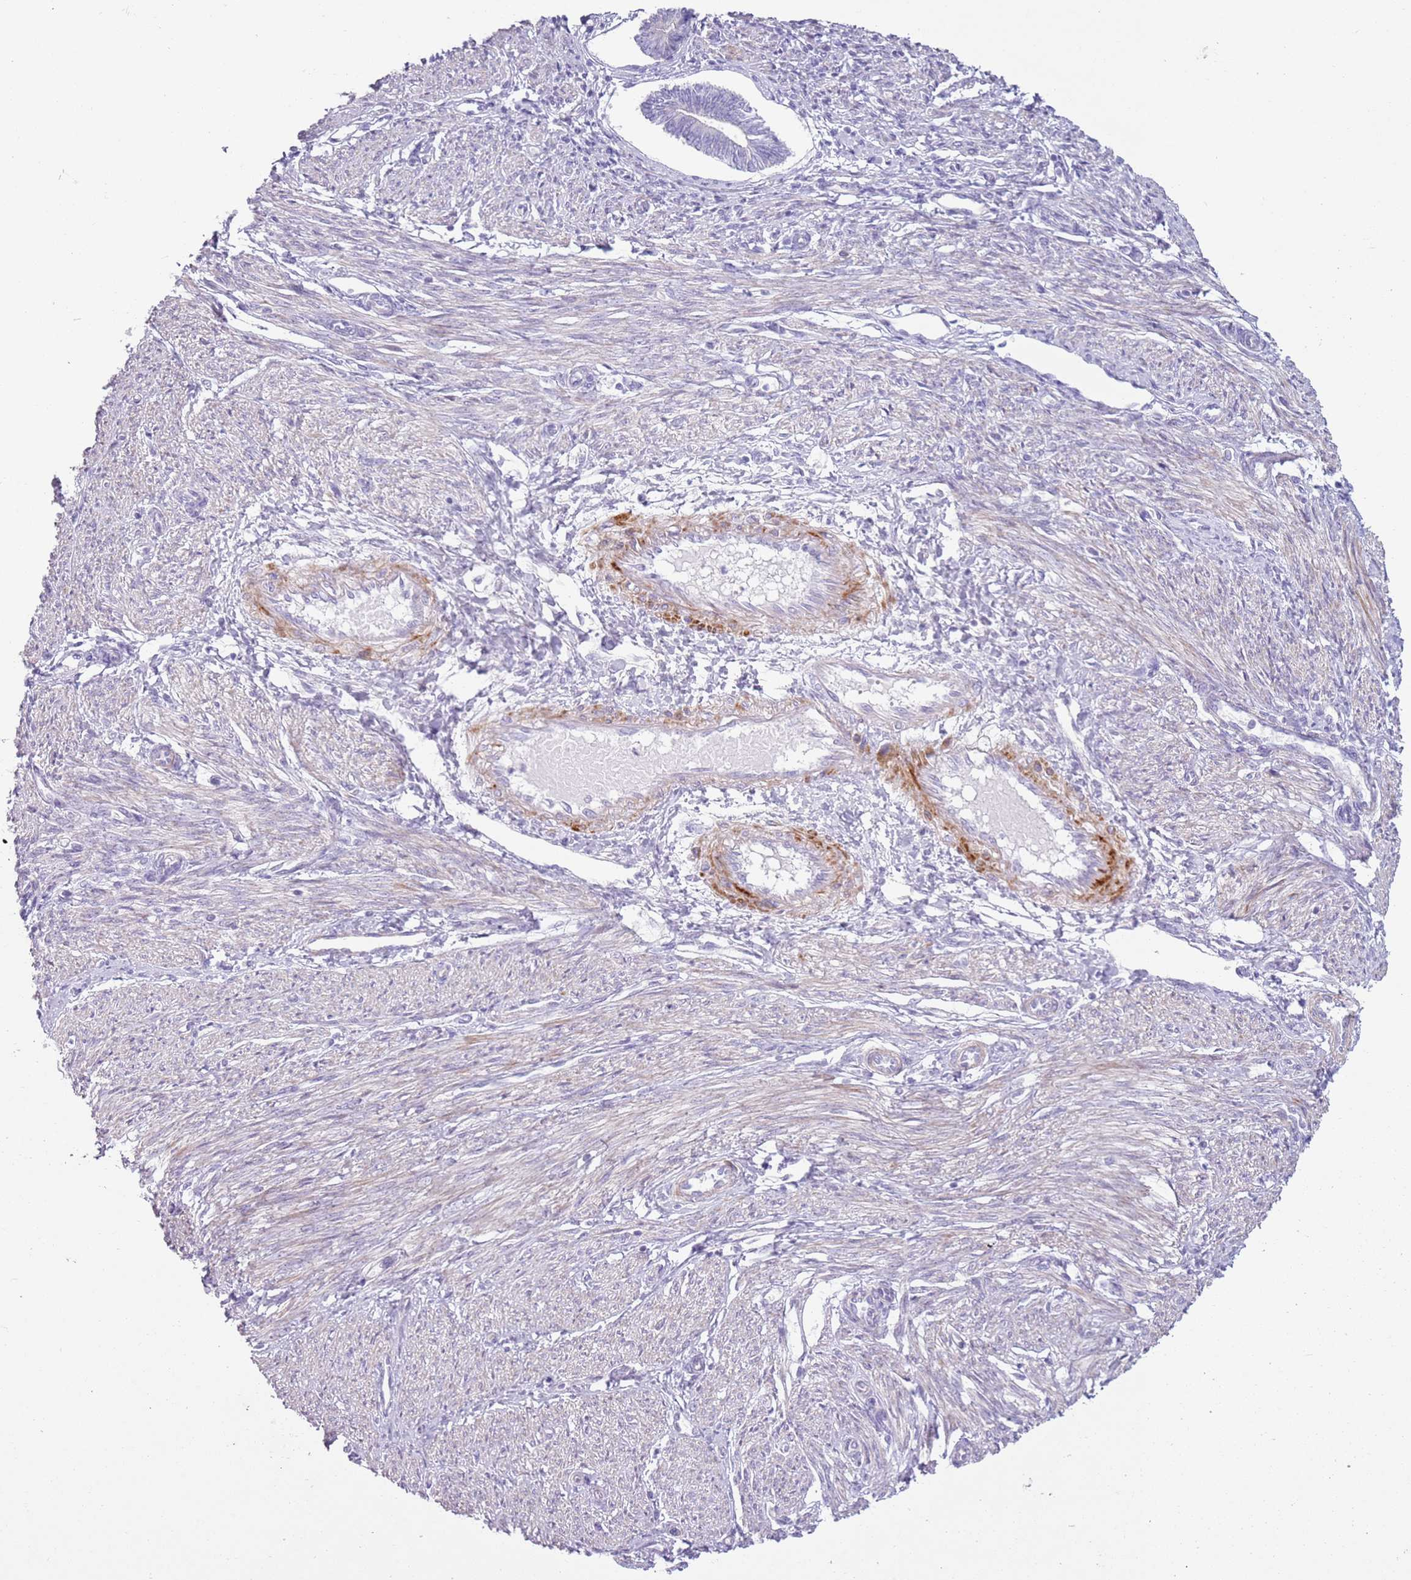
{"staining": {"intensity": "negative", "quantity": "none", "location": "none"}, "tissue": "endometrial cancer", "cell_type": "Tumor cells", "image_type": "cancer", "snomed": [{"axis": "morphology", "description": "Adenocarcinoma, NOS"}, {"axis": "topography", "description": "Endometrium"}], "caption": "Tumor cells show no significant positivity in endometrial adenocarcinoma.", "gene": "ZNF239", "patient": {"sex": "female", "age": 58}}